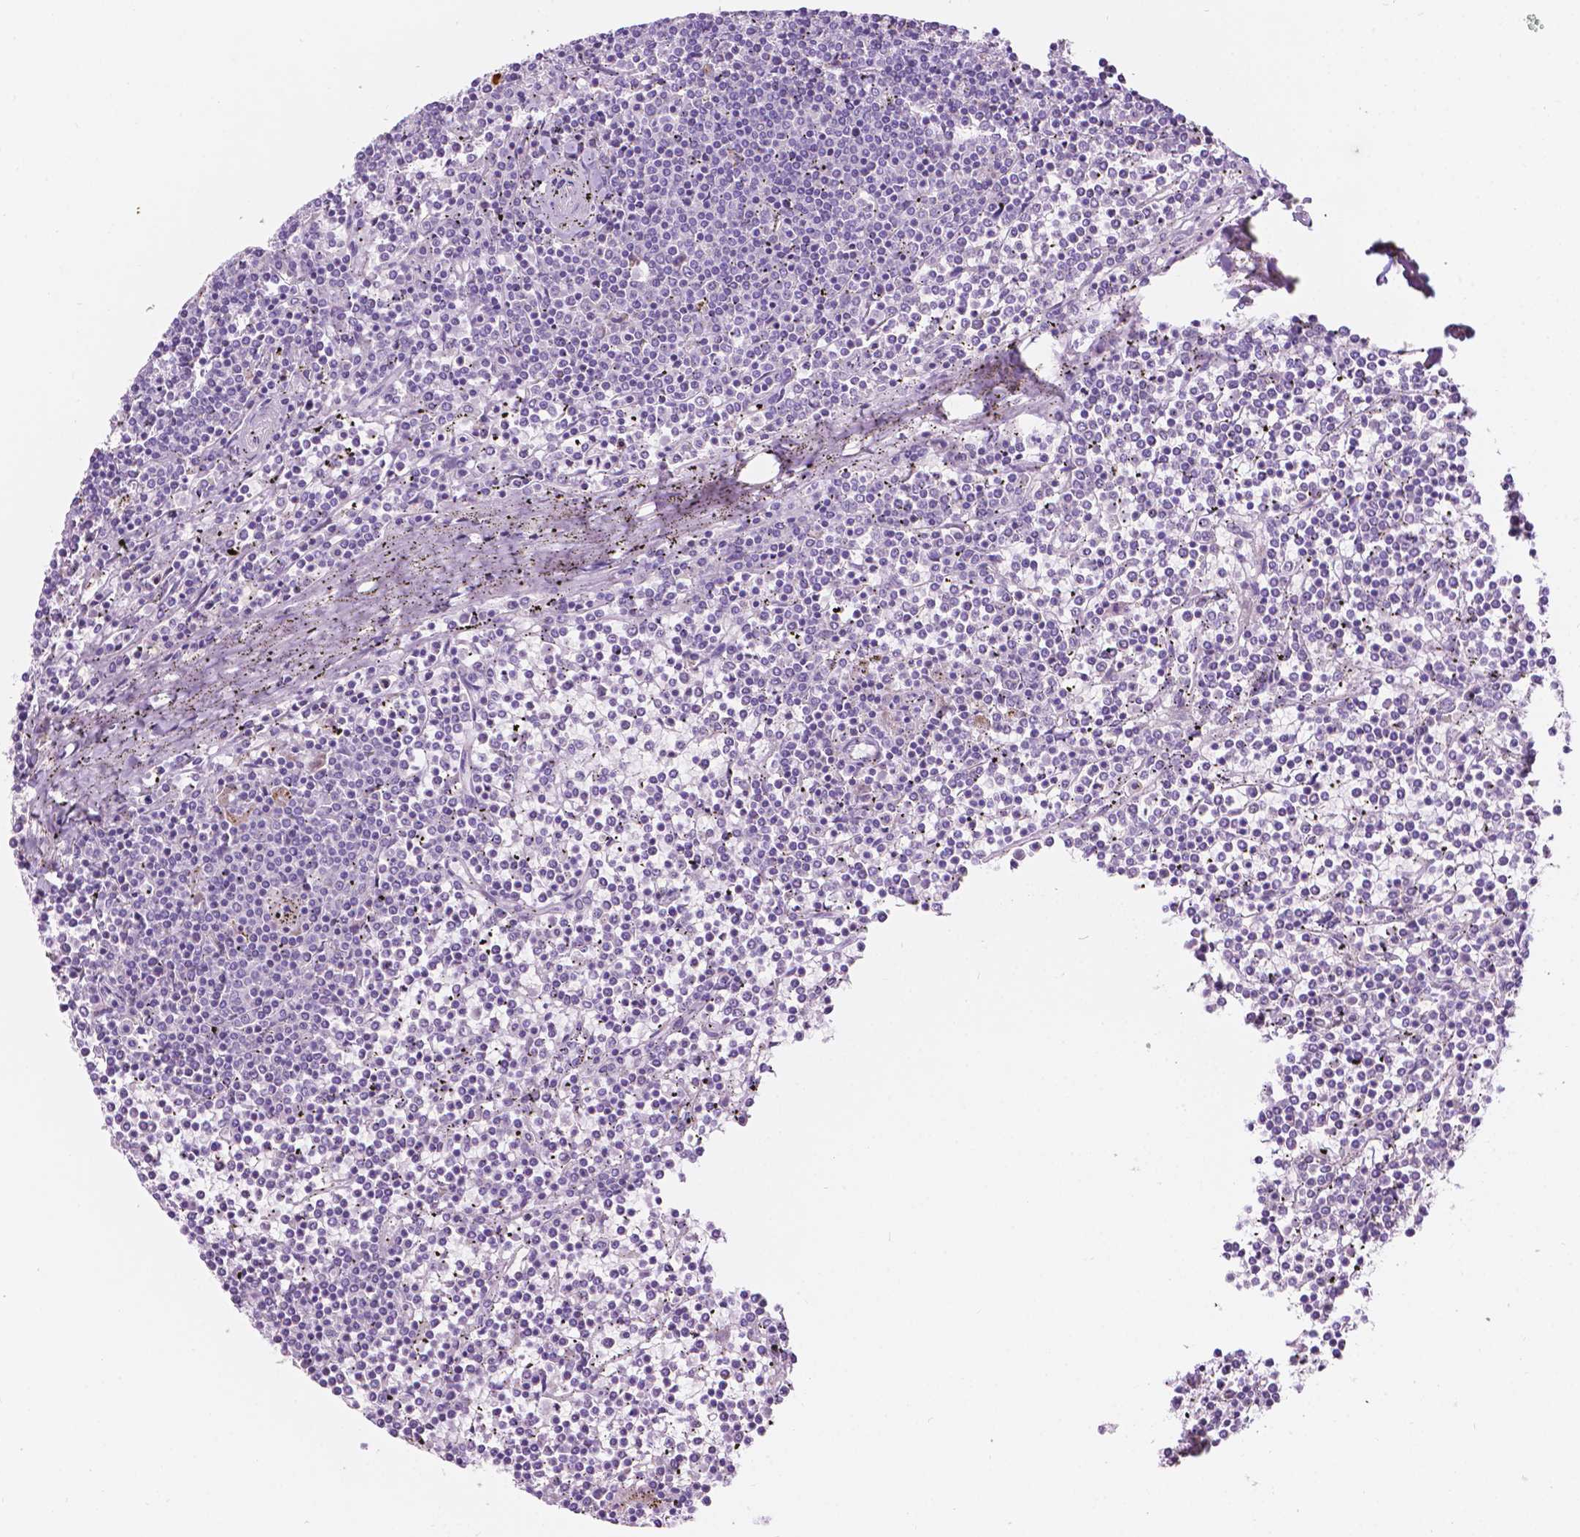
{"staining": {"intensity": "negative", "quantity": "none", "location": "none"}, "tissue": "lymphoma", "cell_type": "Tumor cells", "image_type": "cancer", "snomed": [{"axis": "morphology", "description": "Malignant lymphoma, non-Hodgkin's type, Low grade"}, {"axis": "topography", "description": "Spleen"}], "caption": "DAB immunohistochemical staining of lymphoma displays no significant staining in tumor cells.", "gene": "NOS1AP", "patient": {"sex": "female", "age": 19}}